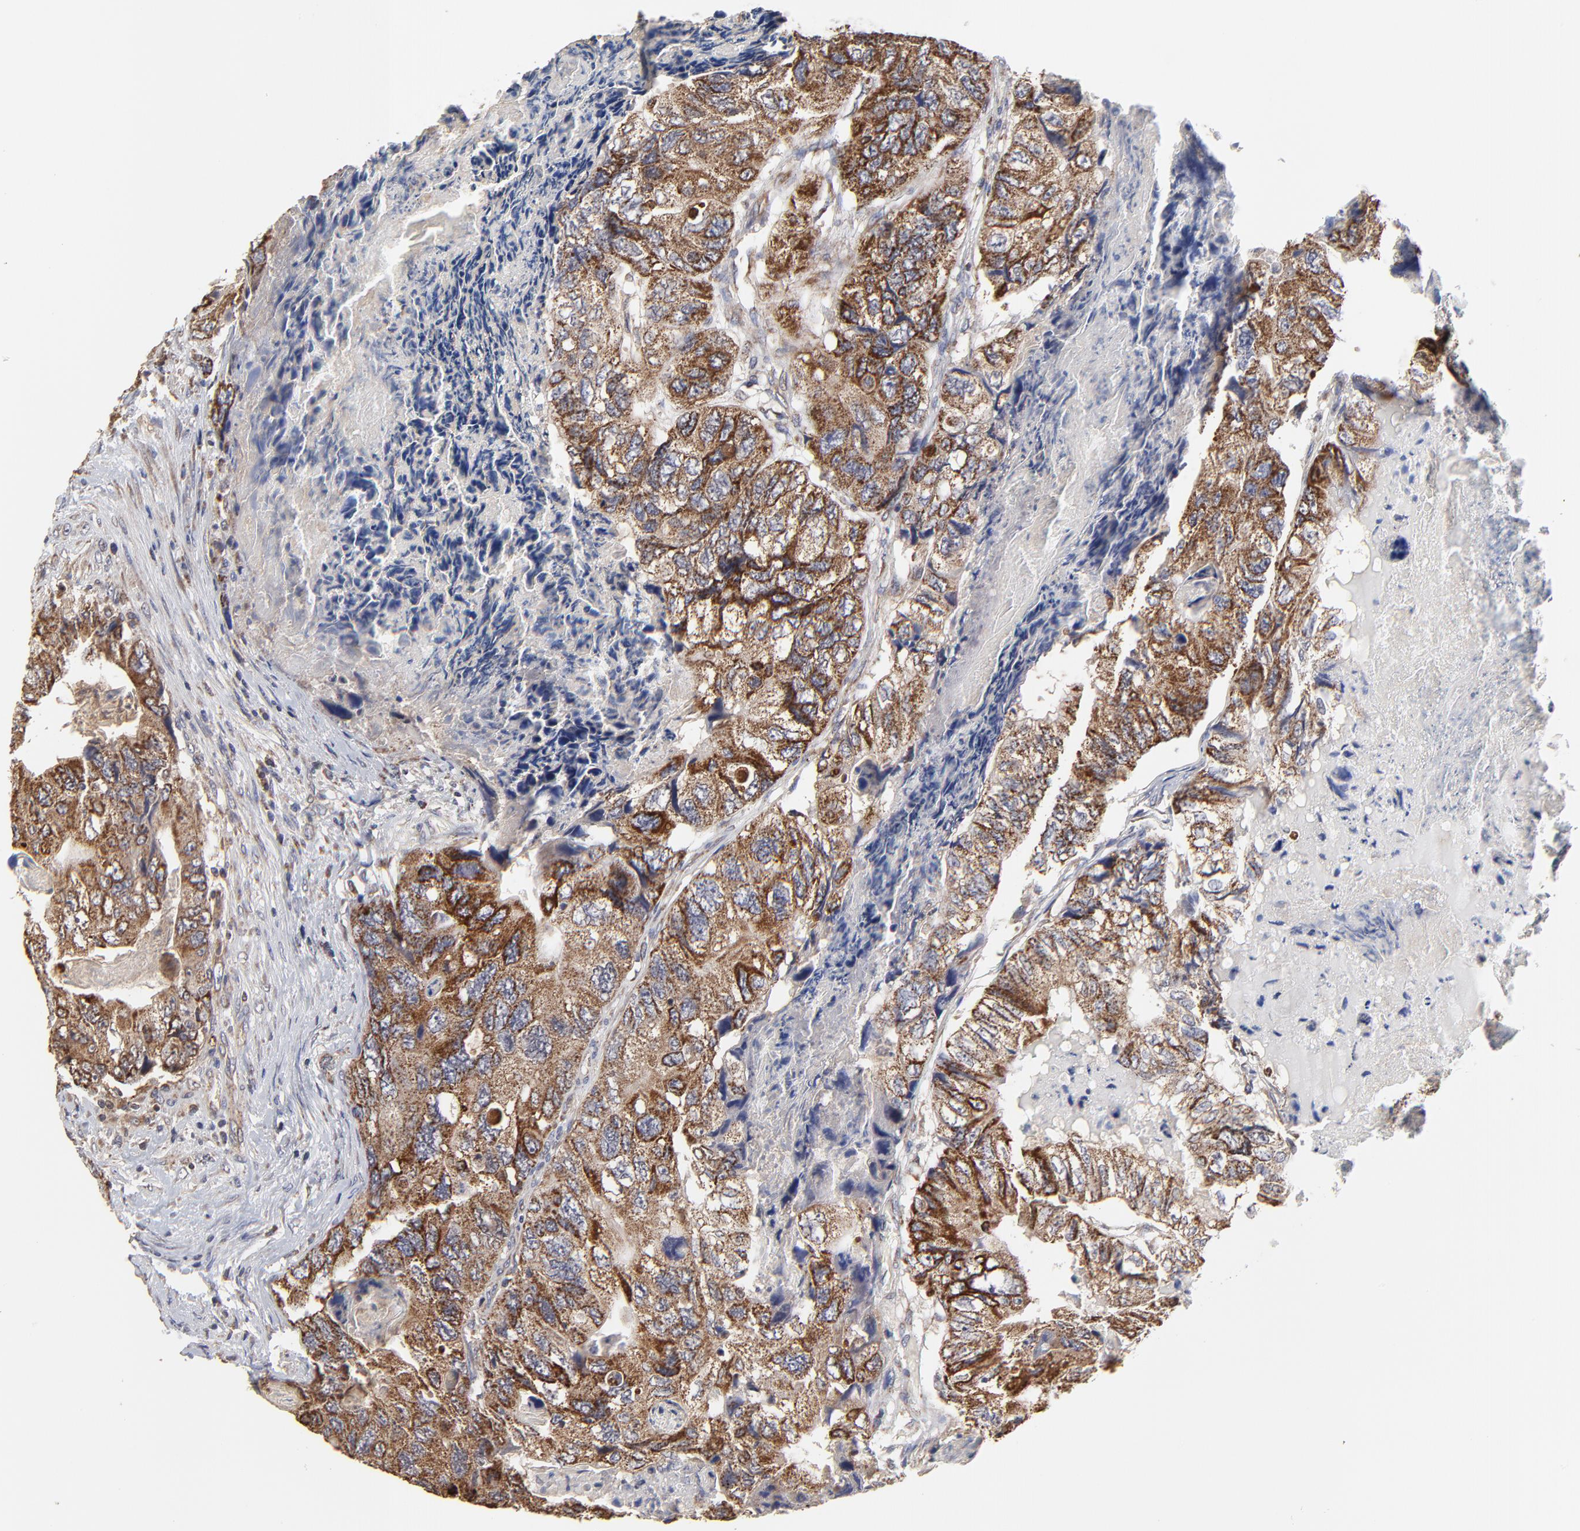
{"staining": {"intensity": "moderate", "quantity": ">75%", "location": "cytoplasmic/membranous"}, "tissue": "colorectal cancer", "cell_type": "Tumor cells", "image_type": "cancer", "snomed": [{"axis": "morphology", "description": "Adenocarcinoma, NOS"}, {"axis": "topography", "description": "Rectum"}], "caption": "IHC of colorectal cancer shows medium levels of moderate cytoplasmic/membranous staining in approximately >75% of tumor cells. (Stains: DAB in brown, nuclei in blue, Microscopy: brightfield microscopy at high magnification).", "gene": "ZNF550", "patient": {"sex": "female", "age": 82}}